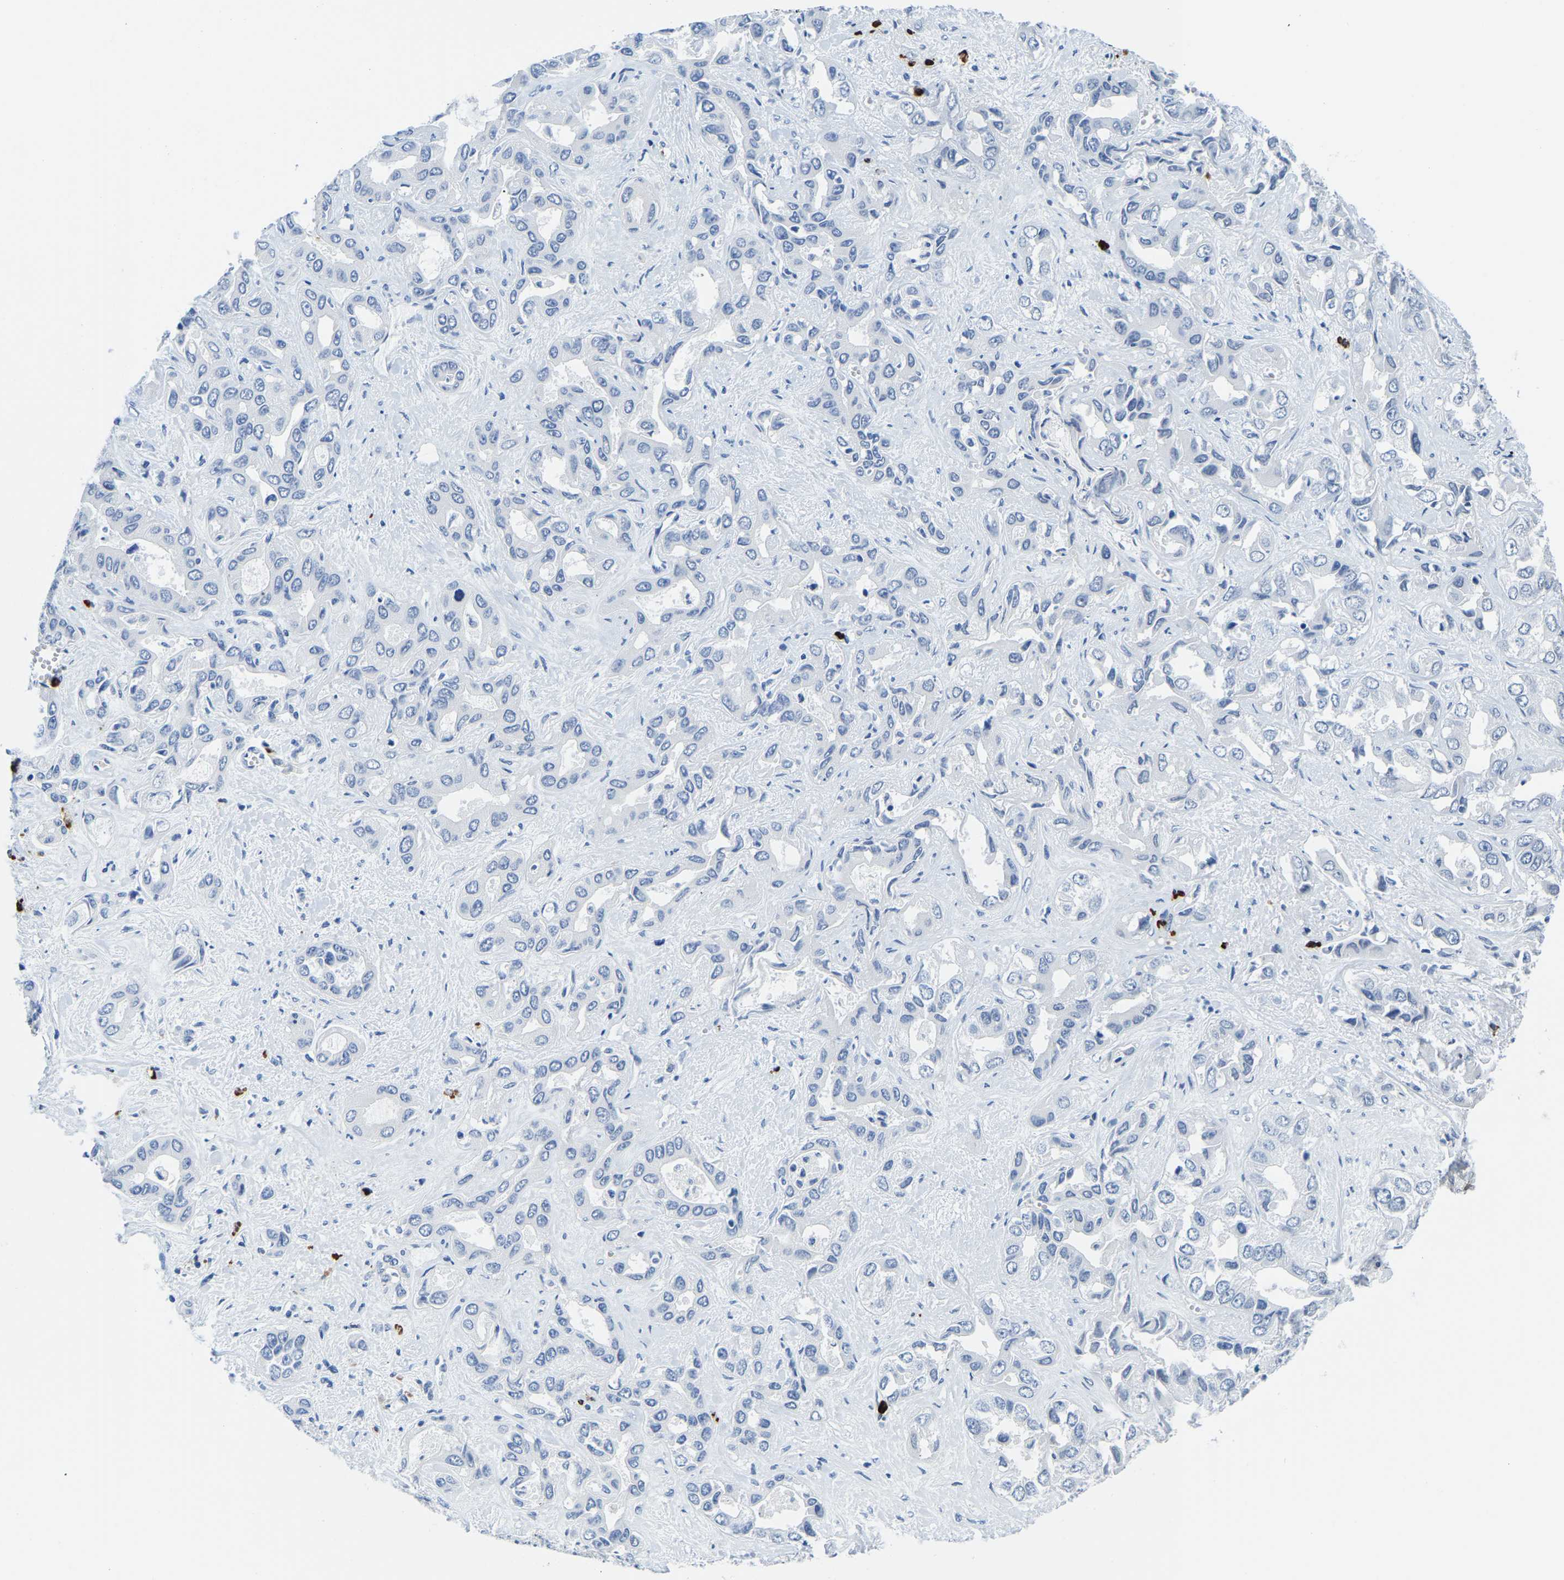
{"staining": {"intensity": "negative", "quantity": "none", "location": "none"}, "tissue": "liver cancer", "cell_type": "Tumor cells", "image_type": "cancer", "snomed": [{"axis": "morphology", "description": "Cholangiocarcinoma"}, {"axis": "topography", "description": "Liver"}], "caption": "Immunohistochemistry histopathology image of human liver cholangiocarcinoma stained for a protein (brown), which reveals no positivity in tumor cells. (DAB immunohistochemistry with hematoxylin counter stain).", "gene": "MS4A3", "patient": {"sex": "female", "age": 52}}